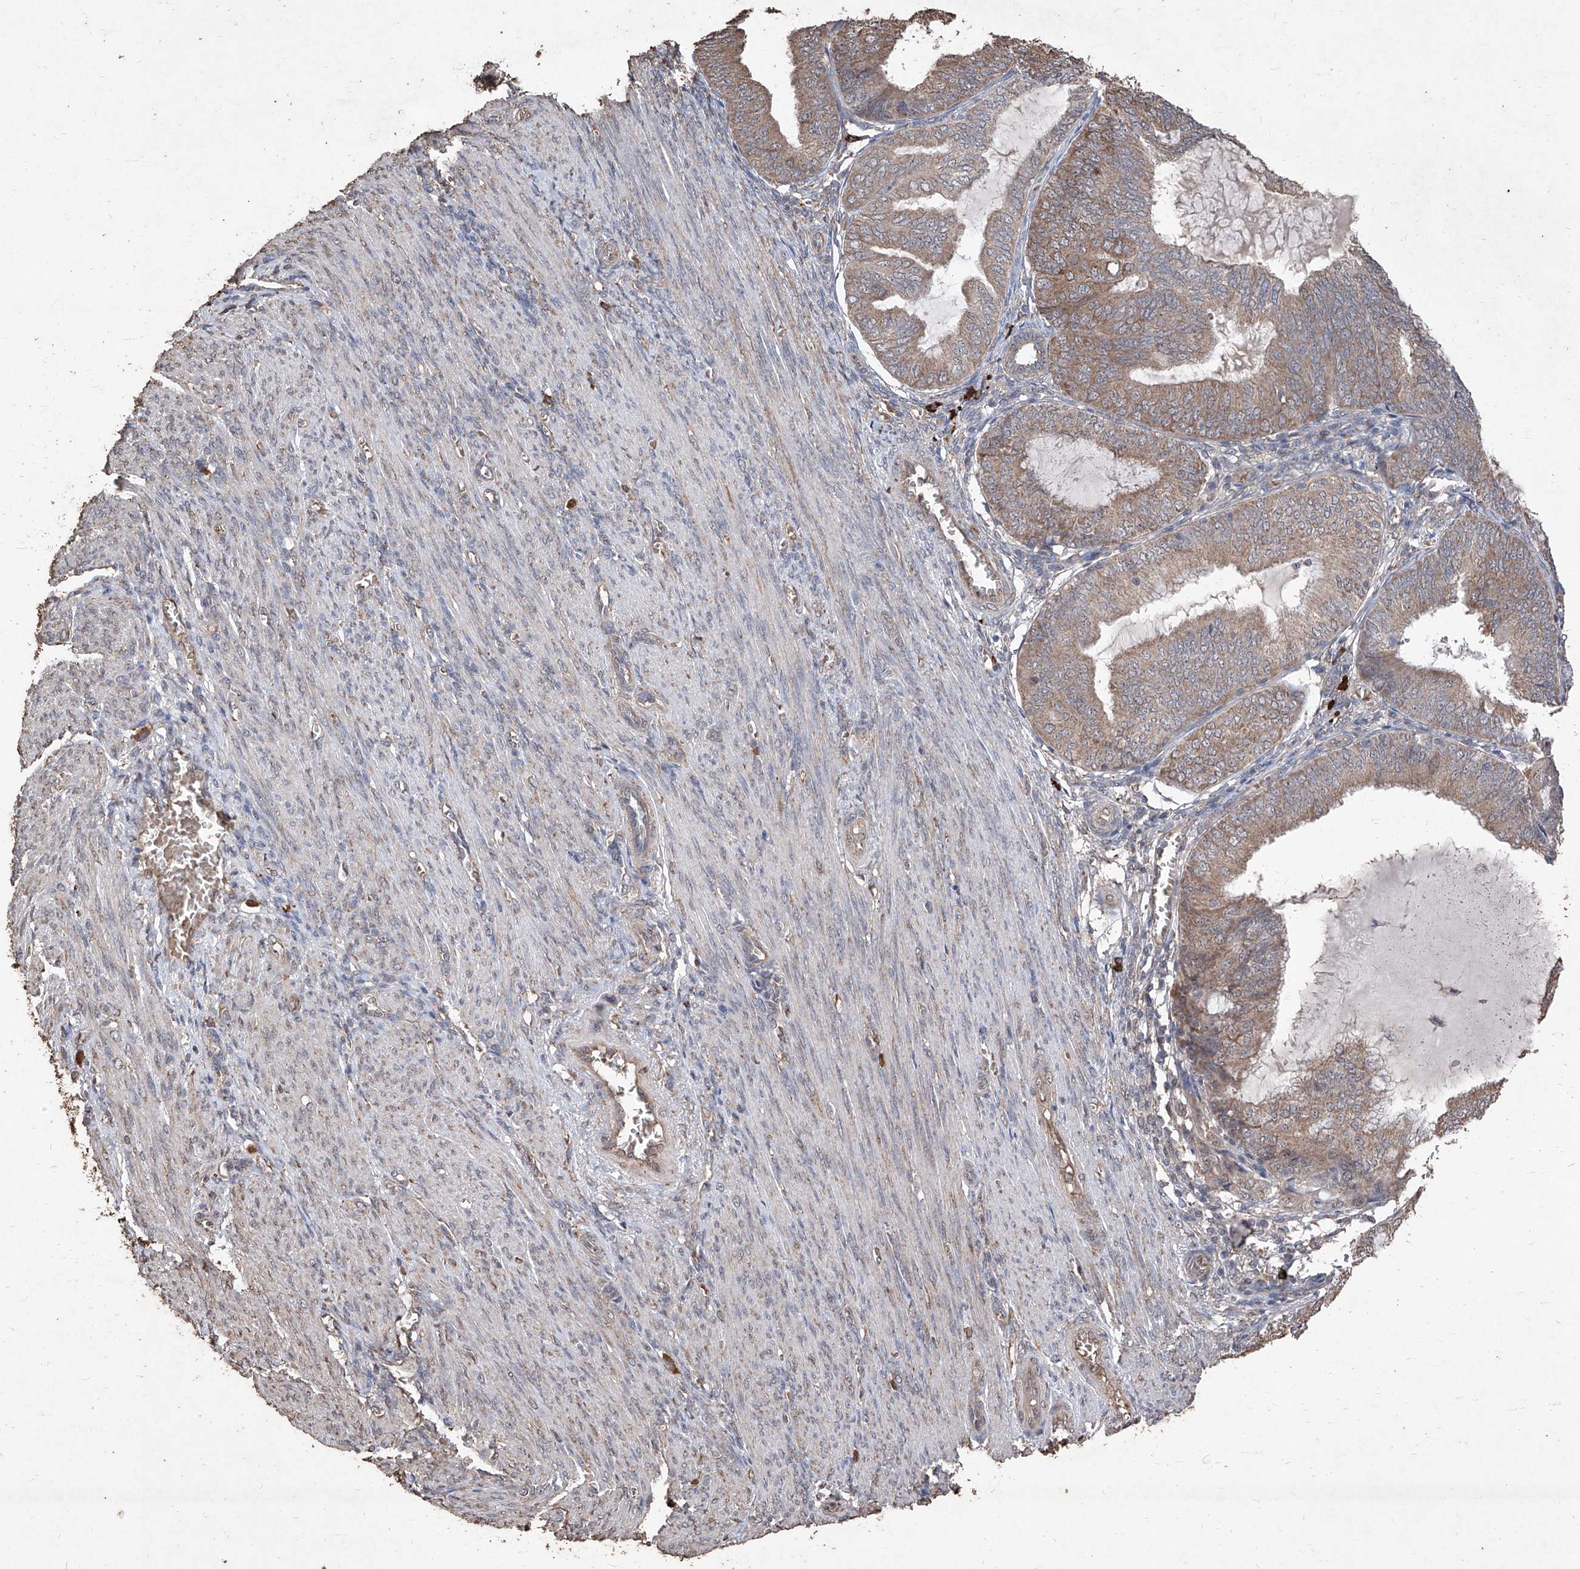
{"staining": {"intensity": "weak", "quantity": ">75%", "location": "cytoplasmic/membranous"}, "tissue": "endometrial cancer", "cell_type": "Tumor cells", "image_type": "cancer", "snomed": [{"axis": "morphology", "description": "Adenocarcinoma, NOS"}, {"axis": "topography", "description": "Endometrium"}], "caption": "Immunohistochemical staining of endometrial cancer demonstrates low levels of weak cytoplasmic/membranous expression in approximately >75% of tumor cells.", "gene": "EML1", "patient": {"sex": "female", "age": 81}}